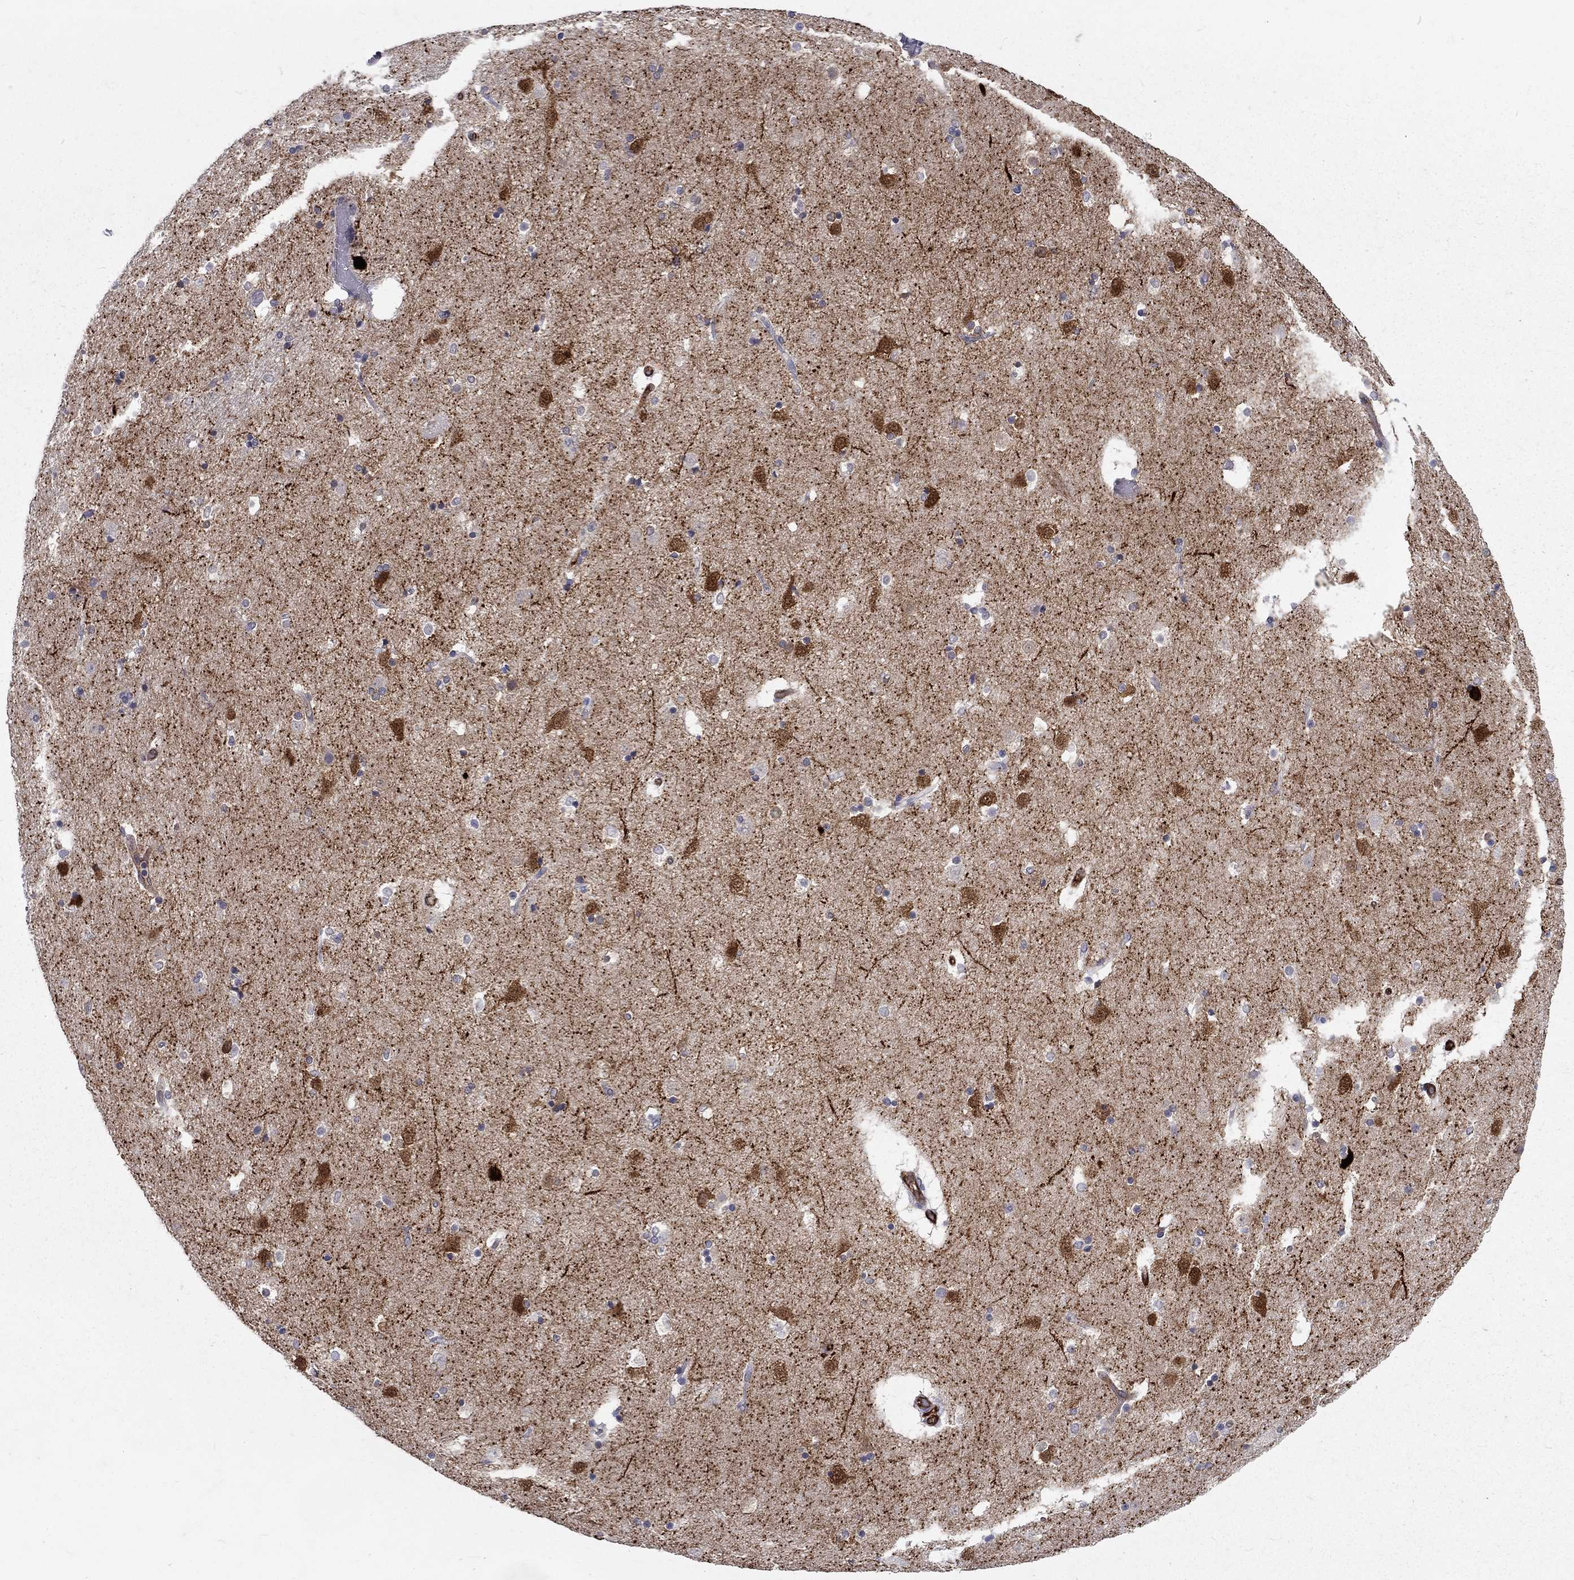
{"staining": {"intensity": "strong", "quantity": "<25%", "location": "nuclear"}, "tissue": "caudate", "cell_type": "Glial cells", "image_type": "normal", "snomed": [{"axis": "morphology", "description": "Normal tissue, NOS"}, {"axis": "topography", "description": "Lateral ventricle wall"}], "caption": "Protein staining demonstrates strong nuclear expression in about <25% of glial cells in unremarkable caudate.", "gene": "NOS1", "patient": {"sex": "male", "age": 51}}